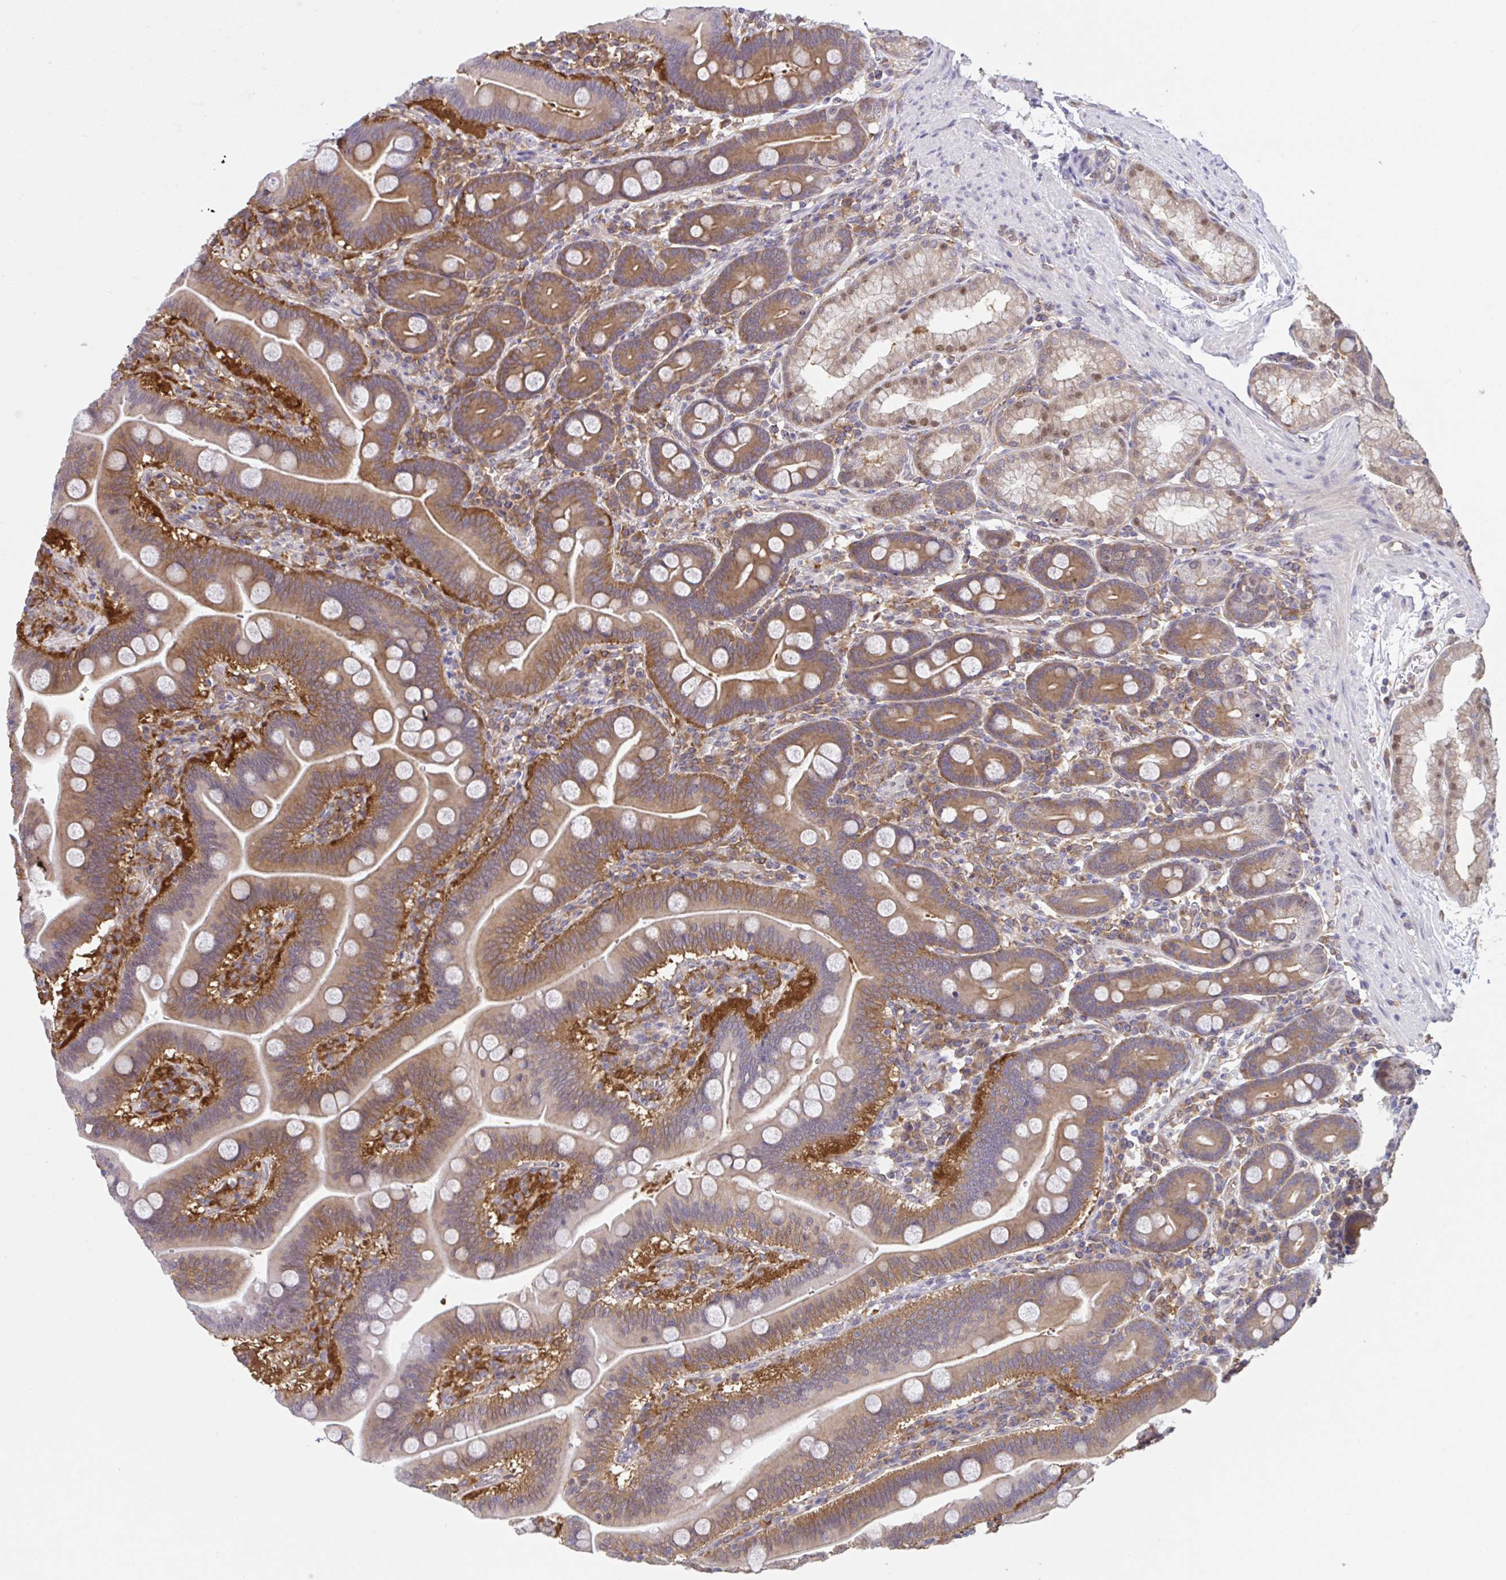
{"staining": {"intensity": "moderate", "quantity": ">75%", "location": "cytoplasmic/membranous"}, "tissue": "duodenum", "cell_type": "Glandular cells", "image_type": "normal", "snomed": [{"axis": "morphology", "description": "Normal tissue, NOS"}, {"axis": "topography", "description": "Duodenum"}], "caption": "Brown immunohistochemical staining in unremarkable duodenum shows moderate cytoplasmic/membranous staining in approximately >75% of glandular cells. (Brightfield microscopy of DAB IHC at high magnification).", "gene": "ALDH16A1", "patient": {"sex": "male", "age": 59}}